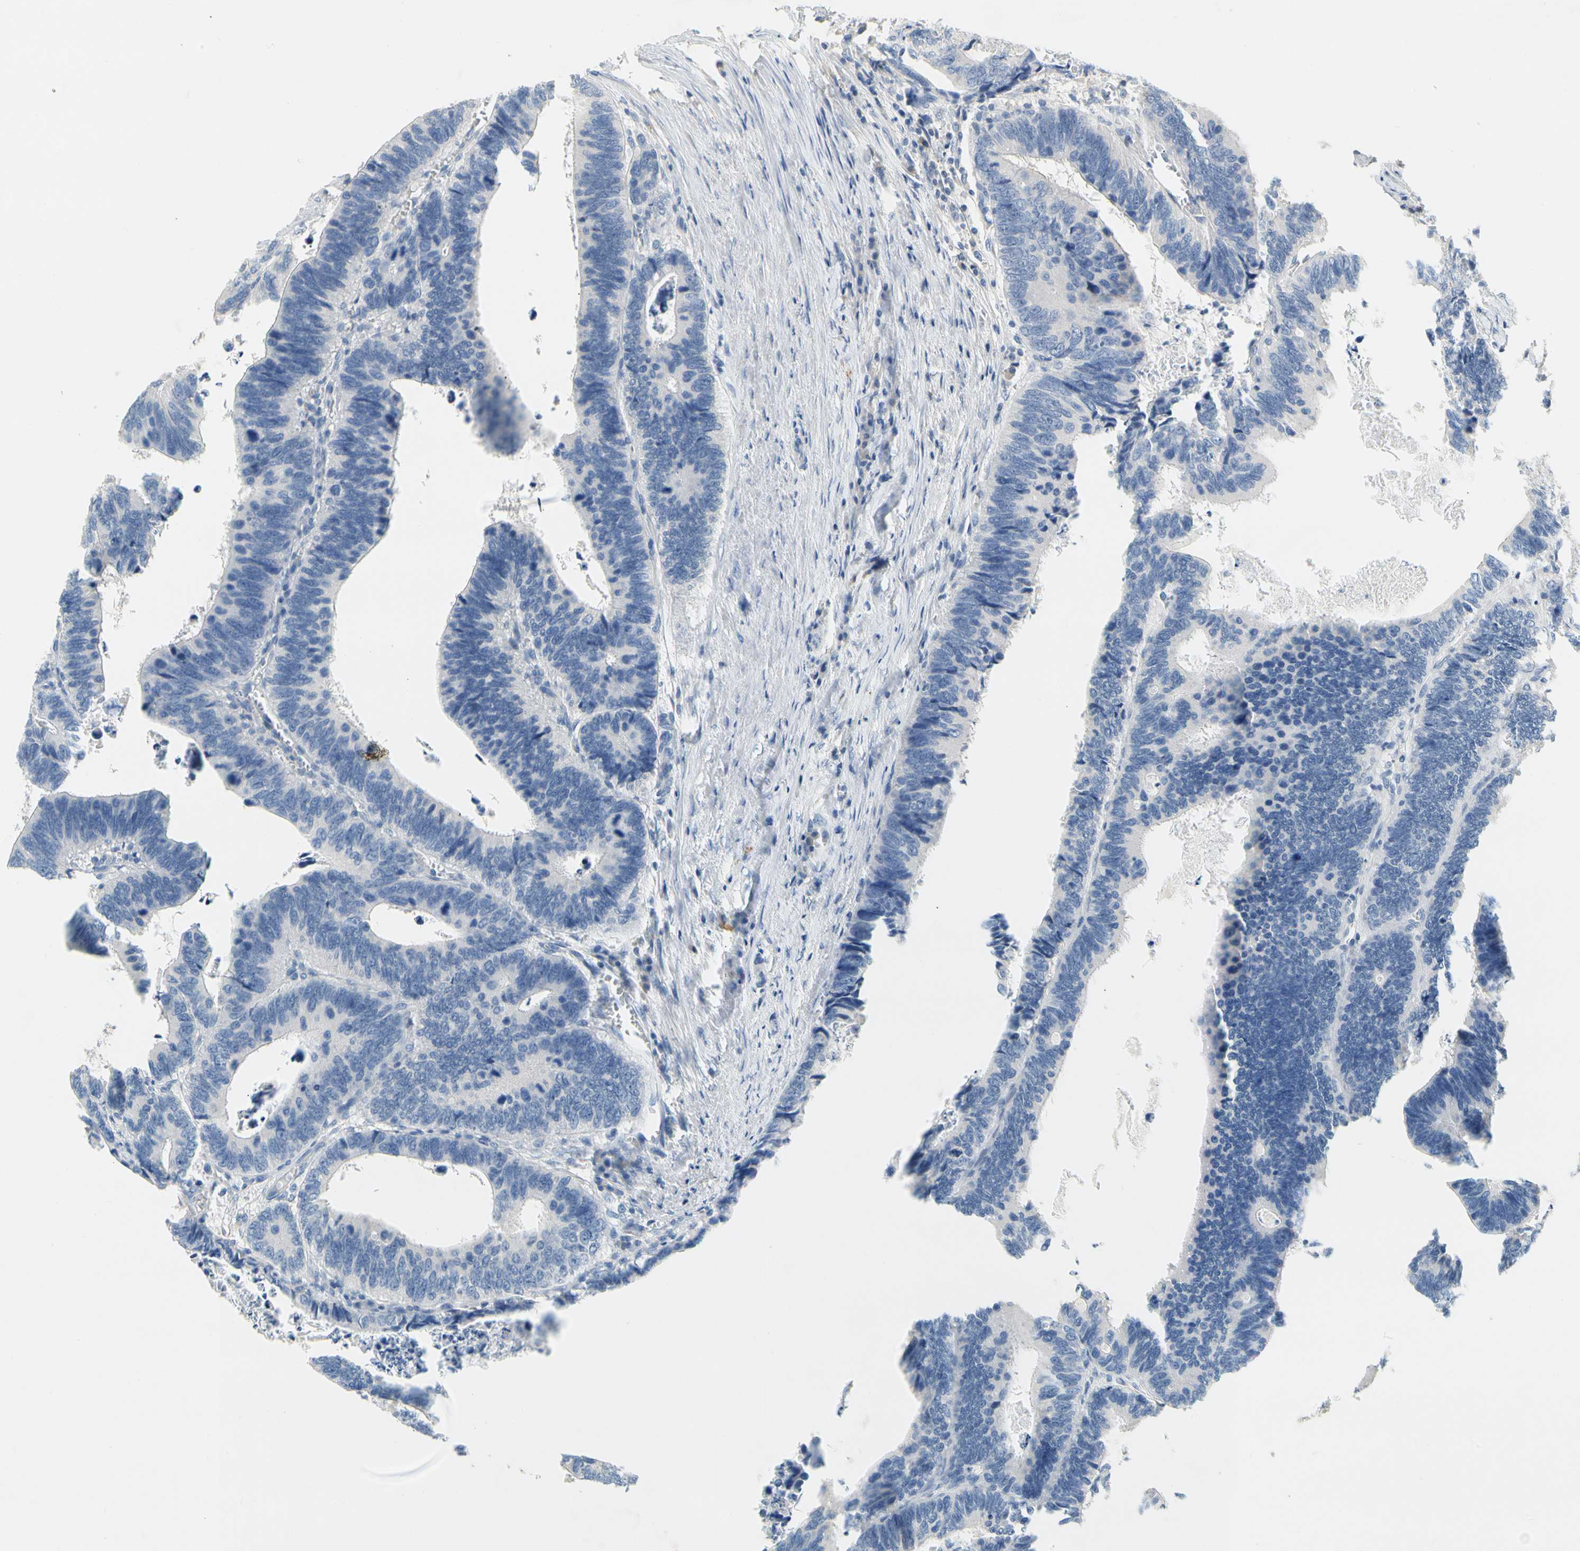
{"staining": {"intensity": "negative", "quantity": "none", "location": "none"}, "tissue": "colorectal cancer", "cell_type": "Tumor cells", "image_type": "cancer", "snomed": [{"axis": "morphology", "description": "Adenocarcinoma, NOS"}, {"axis": "topography", "description": "Colon"}], "caption": "Image shows no significant protein positivity in tumor cells of colorectal cancer (adenocarcinoma). (DAB immunohistochemistry, high magnification).", "gene": "CCM2L", "patient": {"sex": "male", "age": 72}}